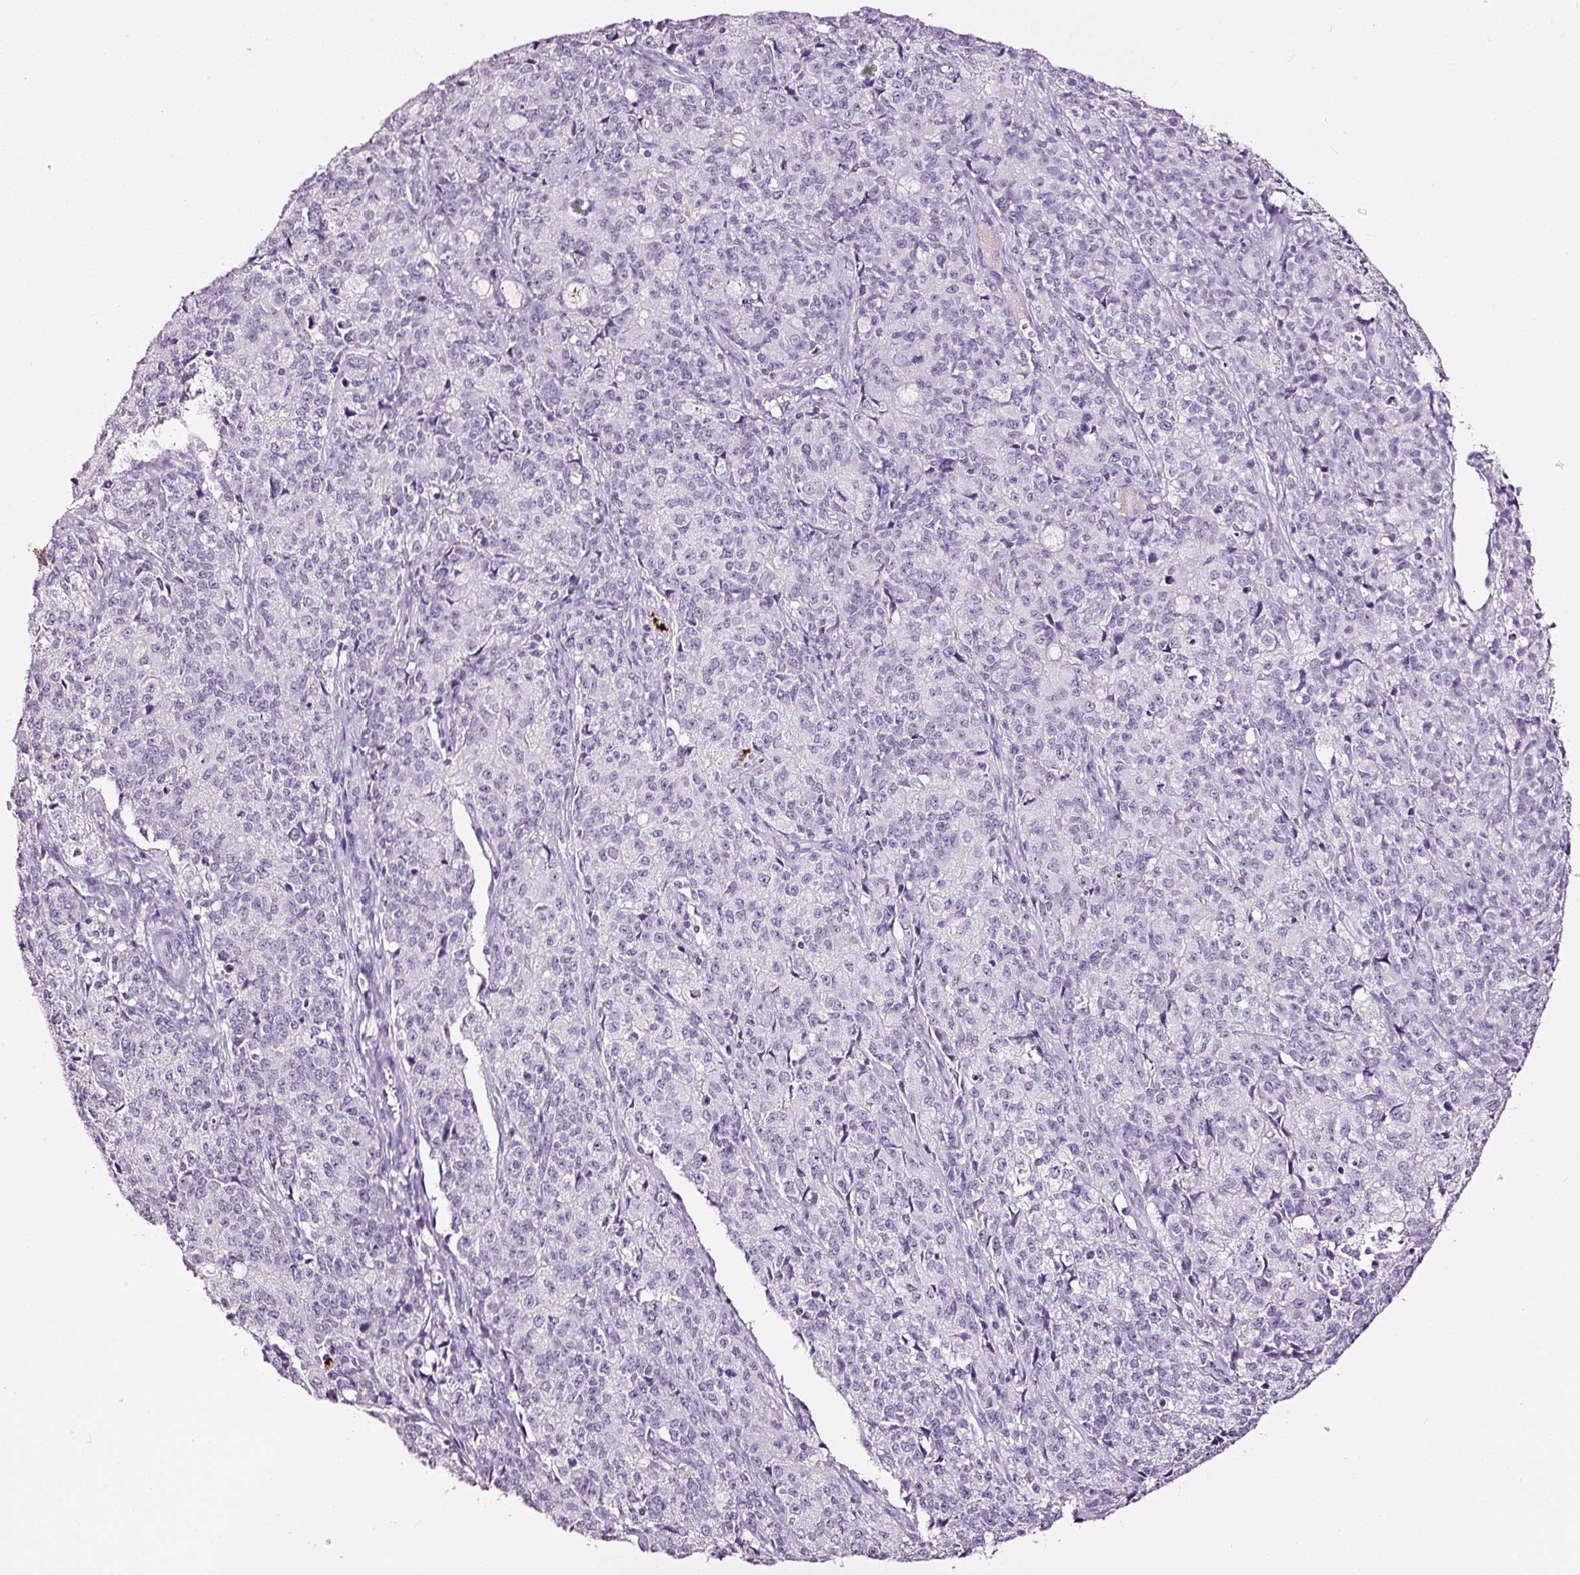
{"staining": {"intensity": "negative", "quantity": "none", "location": "none"}, "tissue": "endometrial cancer", "cell_type": "Tumor cells", "image_type": "cancer", "snomed": [{"axis": "morphology", "description": "Adenocarcinoma, NOS"}, {"axis": "topography", "description": "Endometrium"}], "caption": "This is an IHC micrograph of human endometrial cancer (adenocarcinoma). There is no expression in tumor cells.", "gene": "LAMP3", "patient": {"sex": "female", "age": 50}}